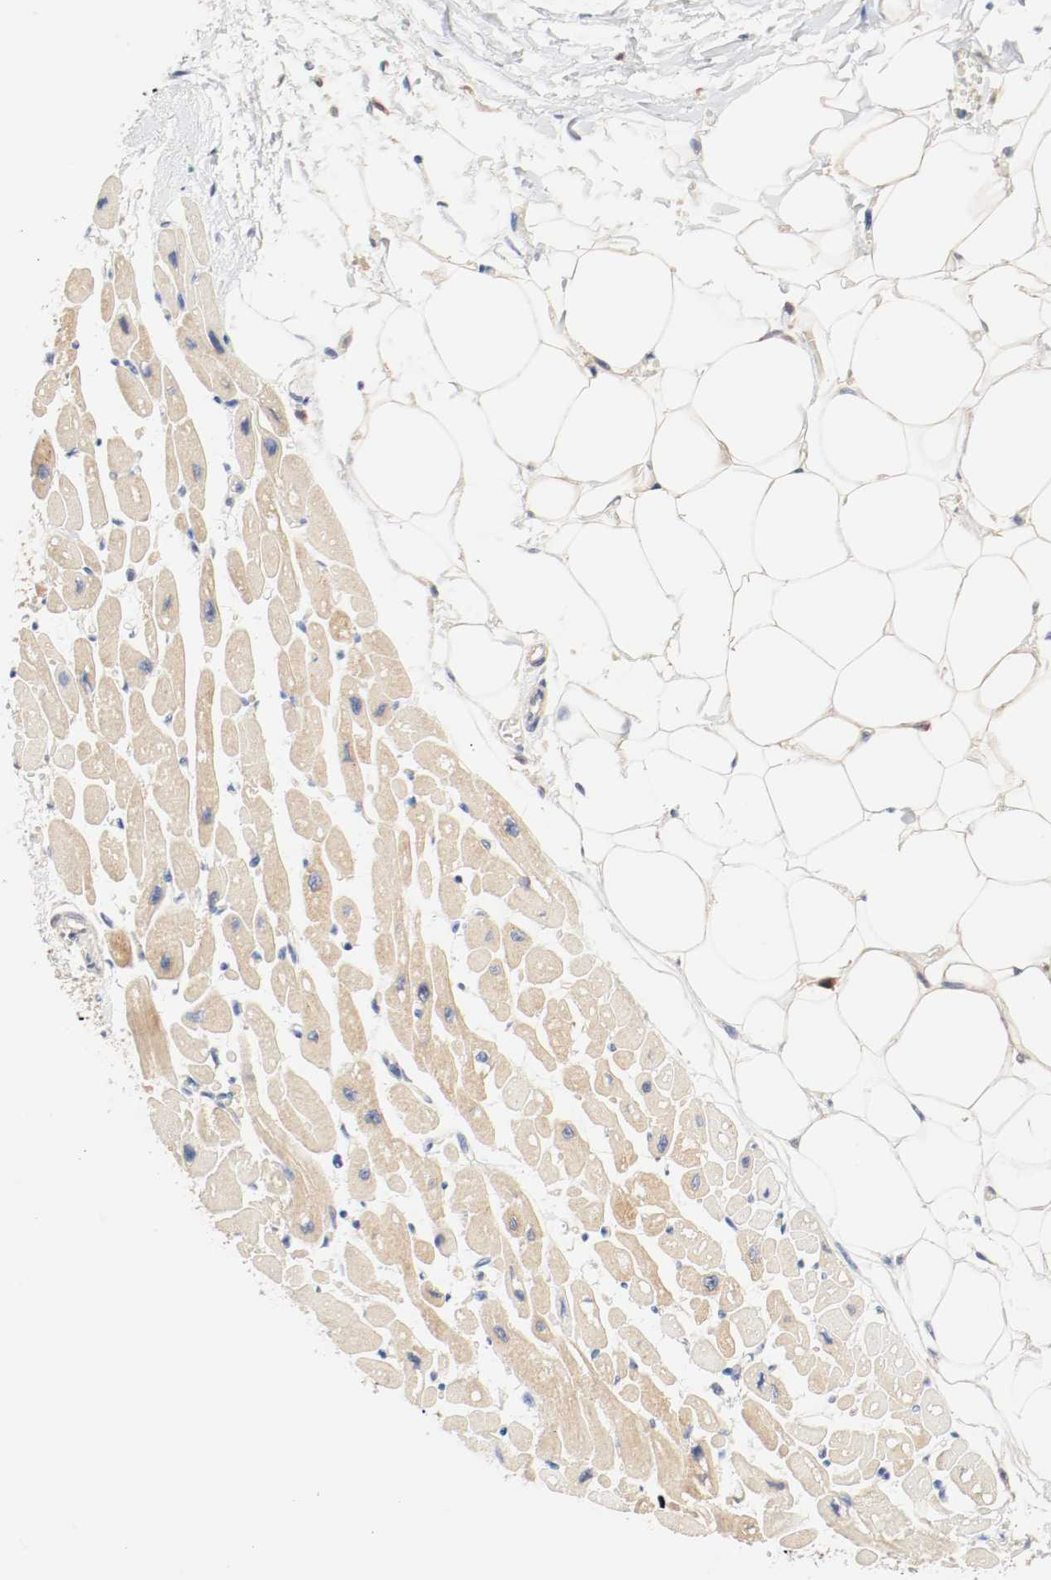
{"staining": {"intensity": "weak", "quantity": "25%-75%", "location": "cytoplasmic/membranous"}, "tissue": "heart muscle", "cell_type": "Cardiomyocytes", "image_type": "normal", "snomed": [{"axis": "morphology", "description": "Normal tissue, NOS"}, {"axis": "topography", "description": "Heart"}], "caption": "Unremarkable heart muscle demonstrates weak cytoplasmic/membranous positivity in approximately 25%-75% of cardiomyocytes, visualized by immunohistochemistry.", "gene": "GIT1", "patient": {"sex": "female", "age": 54}}